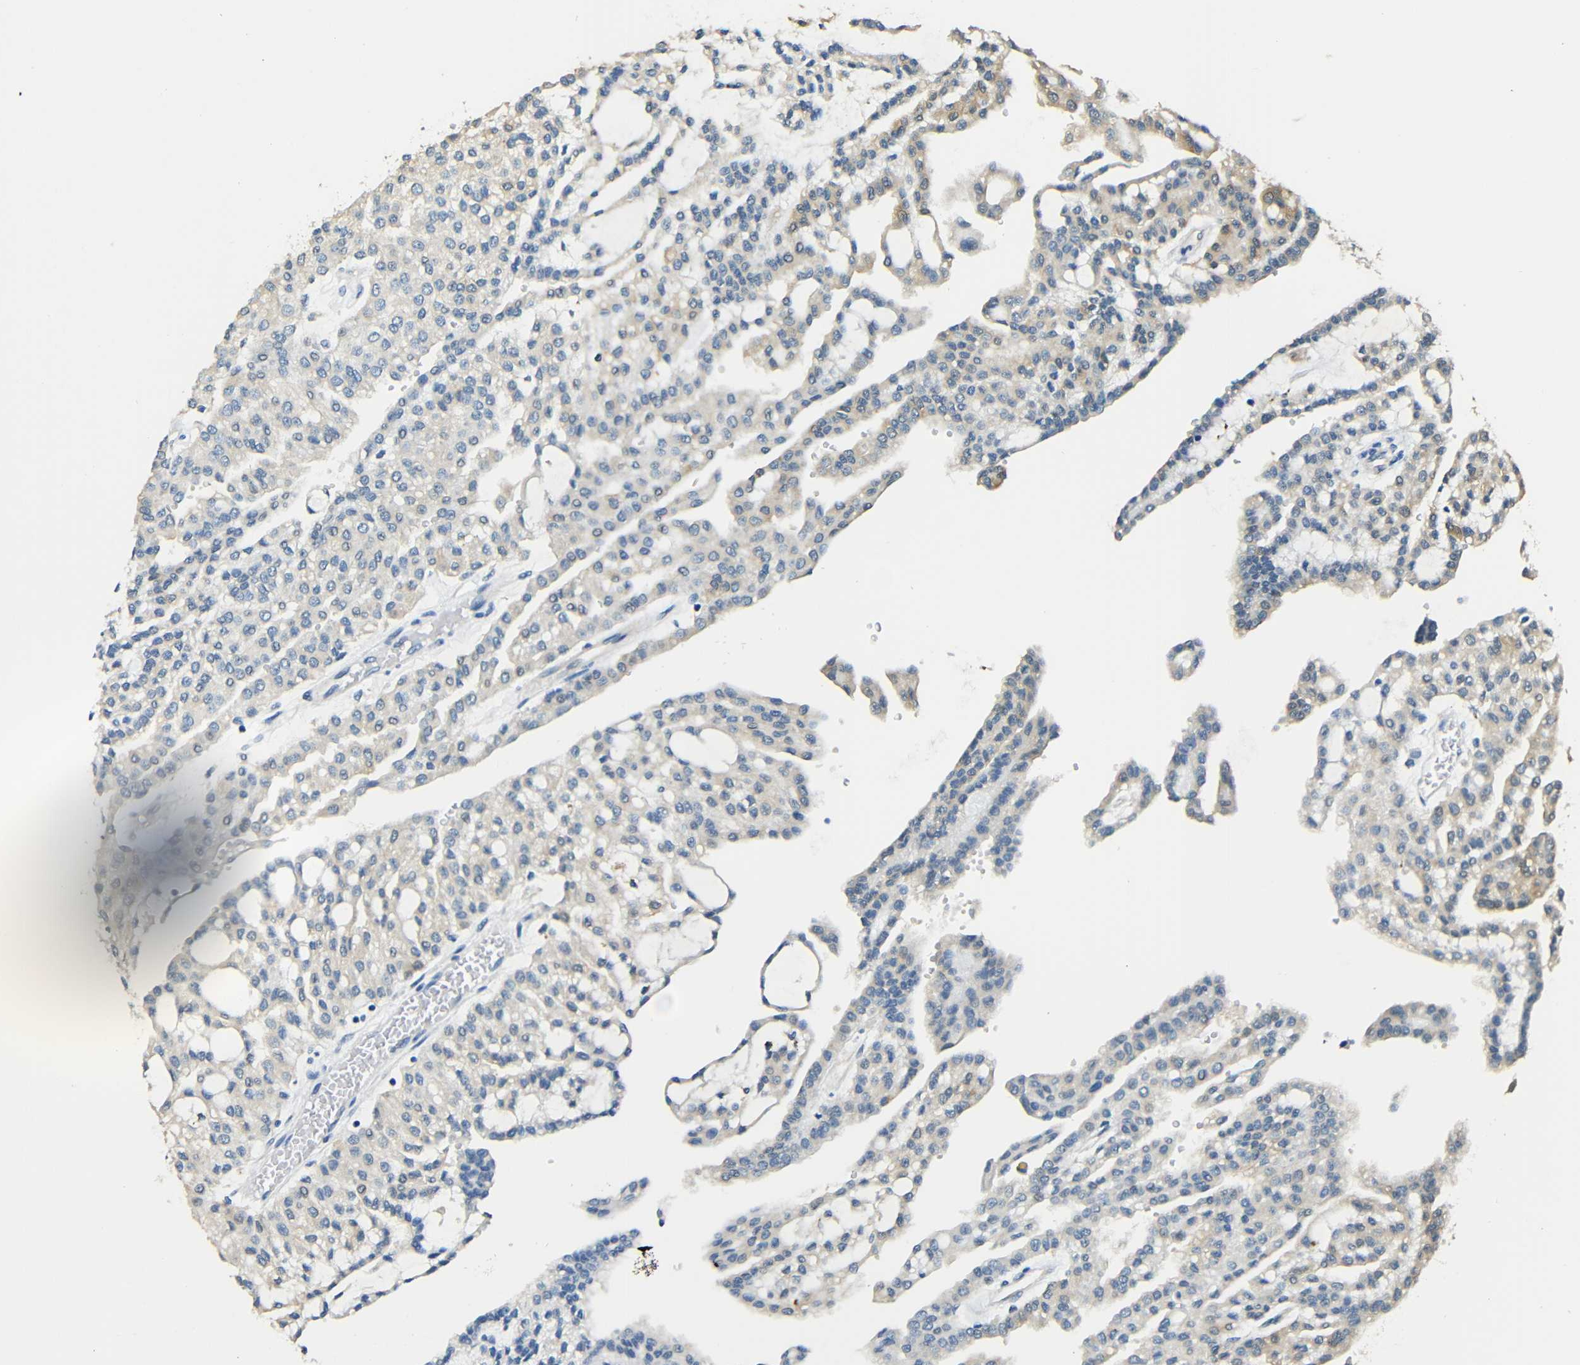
{"staining": {"intensity": "negative", "quantity": "none", "location": "none"}, "tissue": "renal cancer", "cell_type": "Tumor cells", "image_type": "cancer", "snomed": [{"axis": "morphology", "description": "Adenocarcinoma, NOS"}, {"axis": "topography", "description": "Kidney"}], "caption": "A micrograph of human renal cancer is negative for staining in tumor cells. Brightfield microscopy of IHC stained with DAB (brown) and hematoxylin (blue), captured at high magnification.", "gene": "FMO5", "patient": {"sex": "male", "age": 63}}